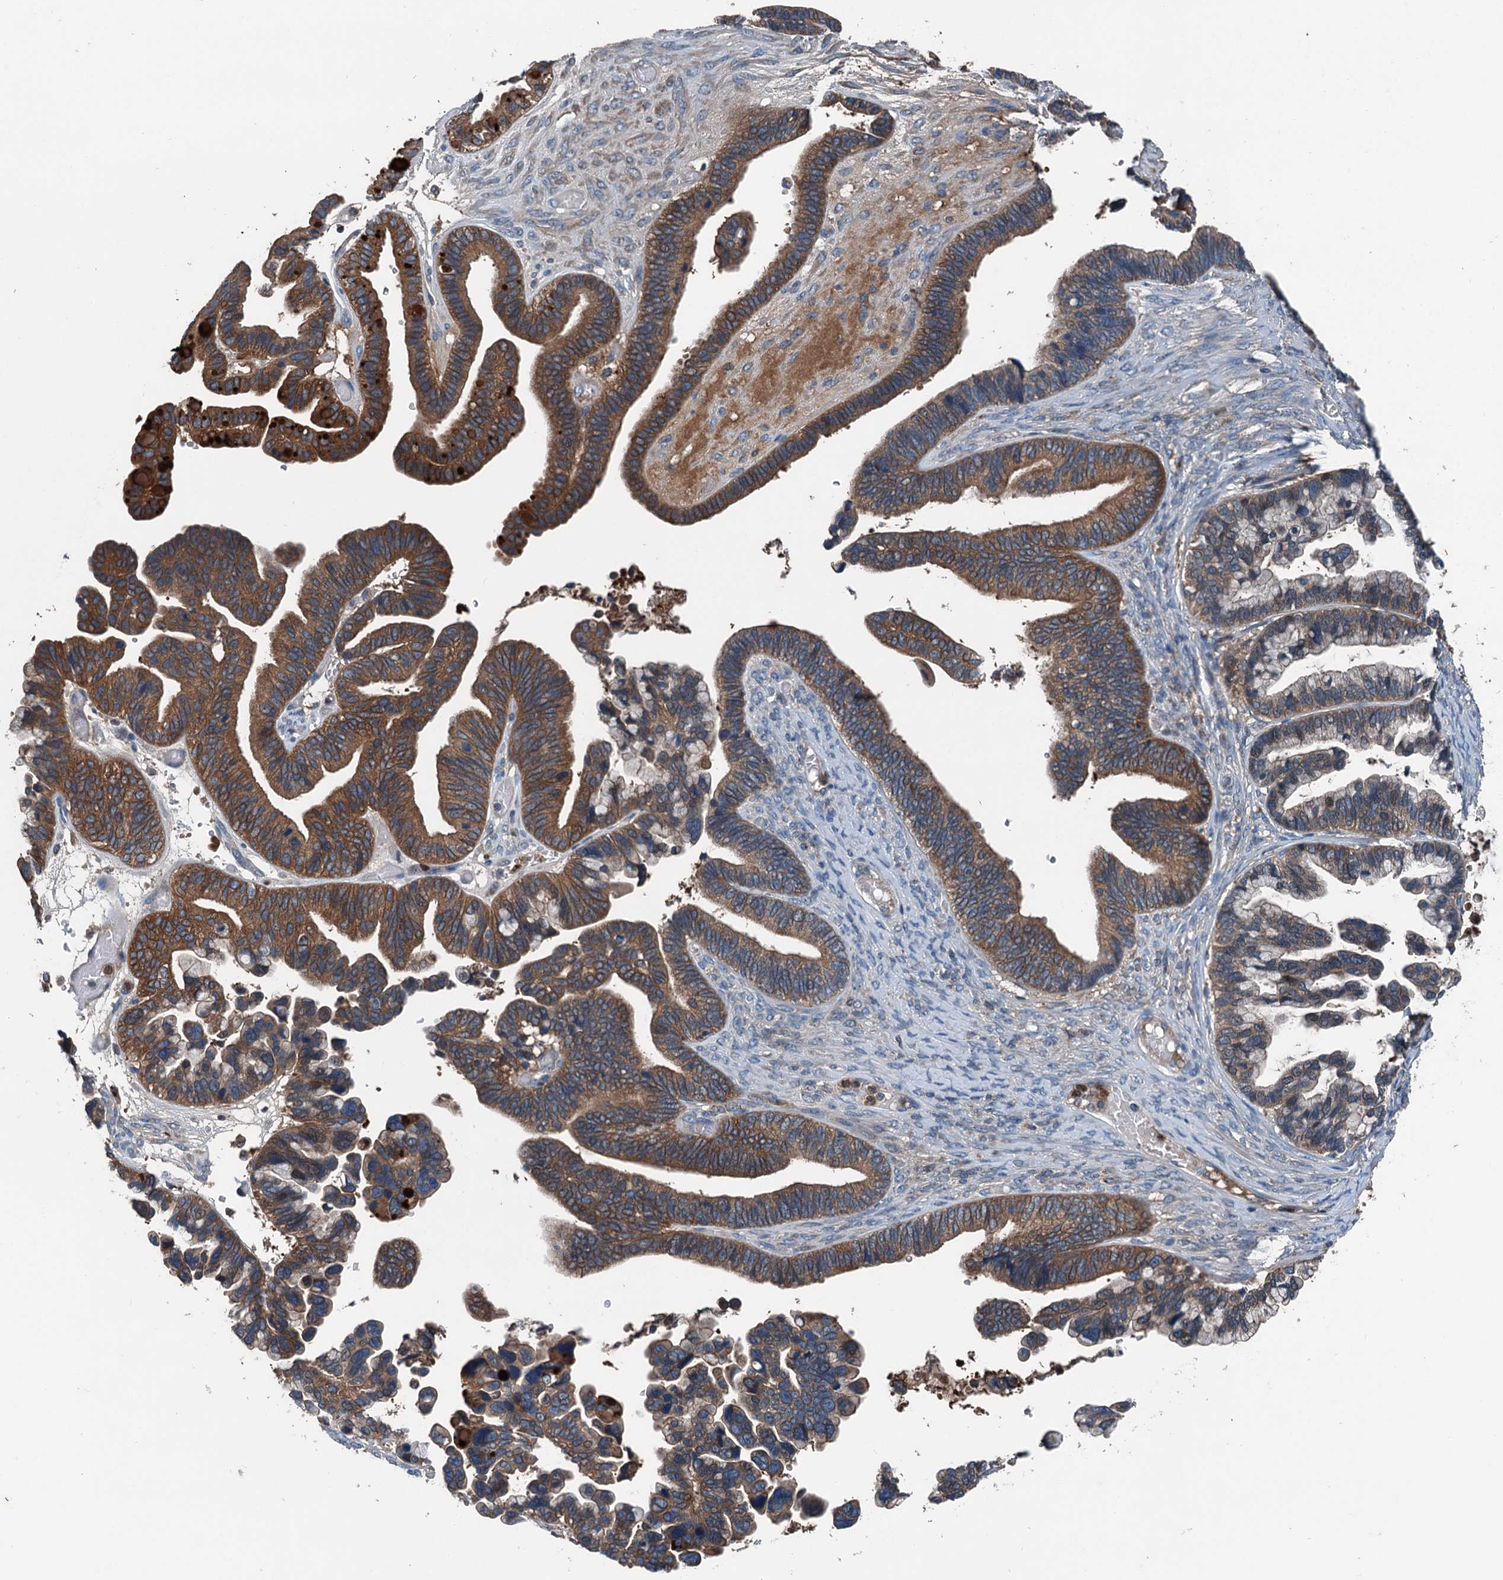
{"staining": {"intensity": "moderate", "quantity": ">75%", "location": "cytoplasmic/membranous"}, "tissue": "ovarian cancer", "cell_type": "Tumor cells", "image_type": "cancer", "snomed": [{"axis": "morphology", "description": "Cystadenocarcinoma, serous, NOS"}, {"axis": "topography", "description": "Ovary"}], "caption": "A medium amount of moderate cytoplasmic/membranous positivity is appreciated in about >75% of tumor cells in ovarian serous cystadenocarcinoma tissue.", "gene": "PDSS1", "patient": {"sex": "female", "age": 56}}